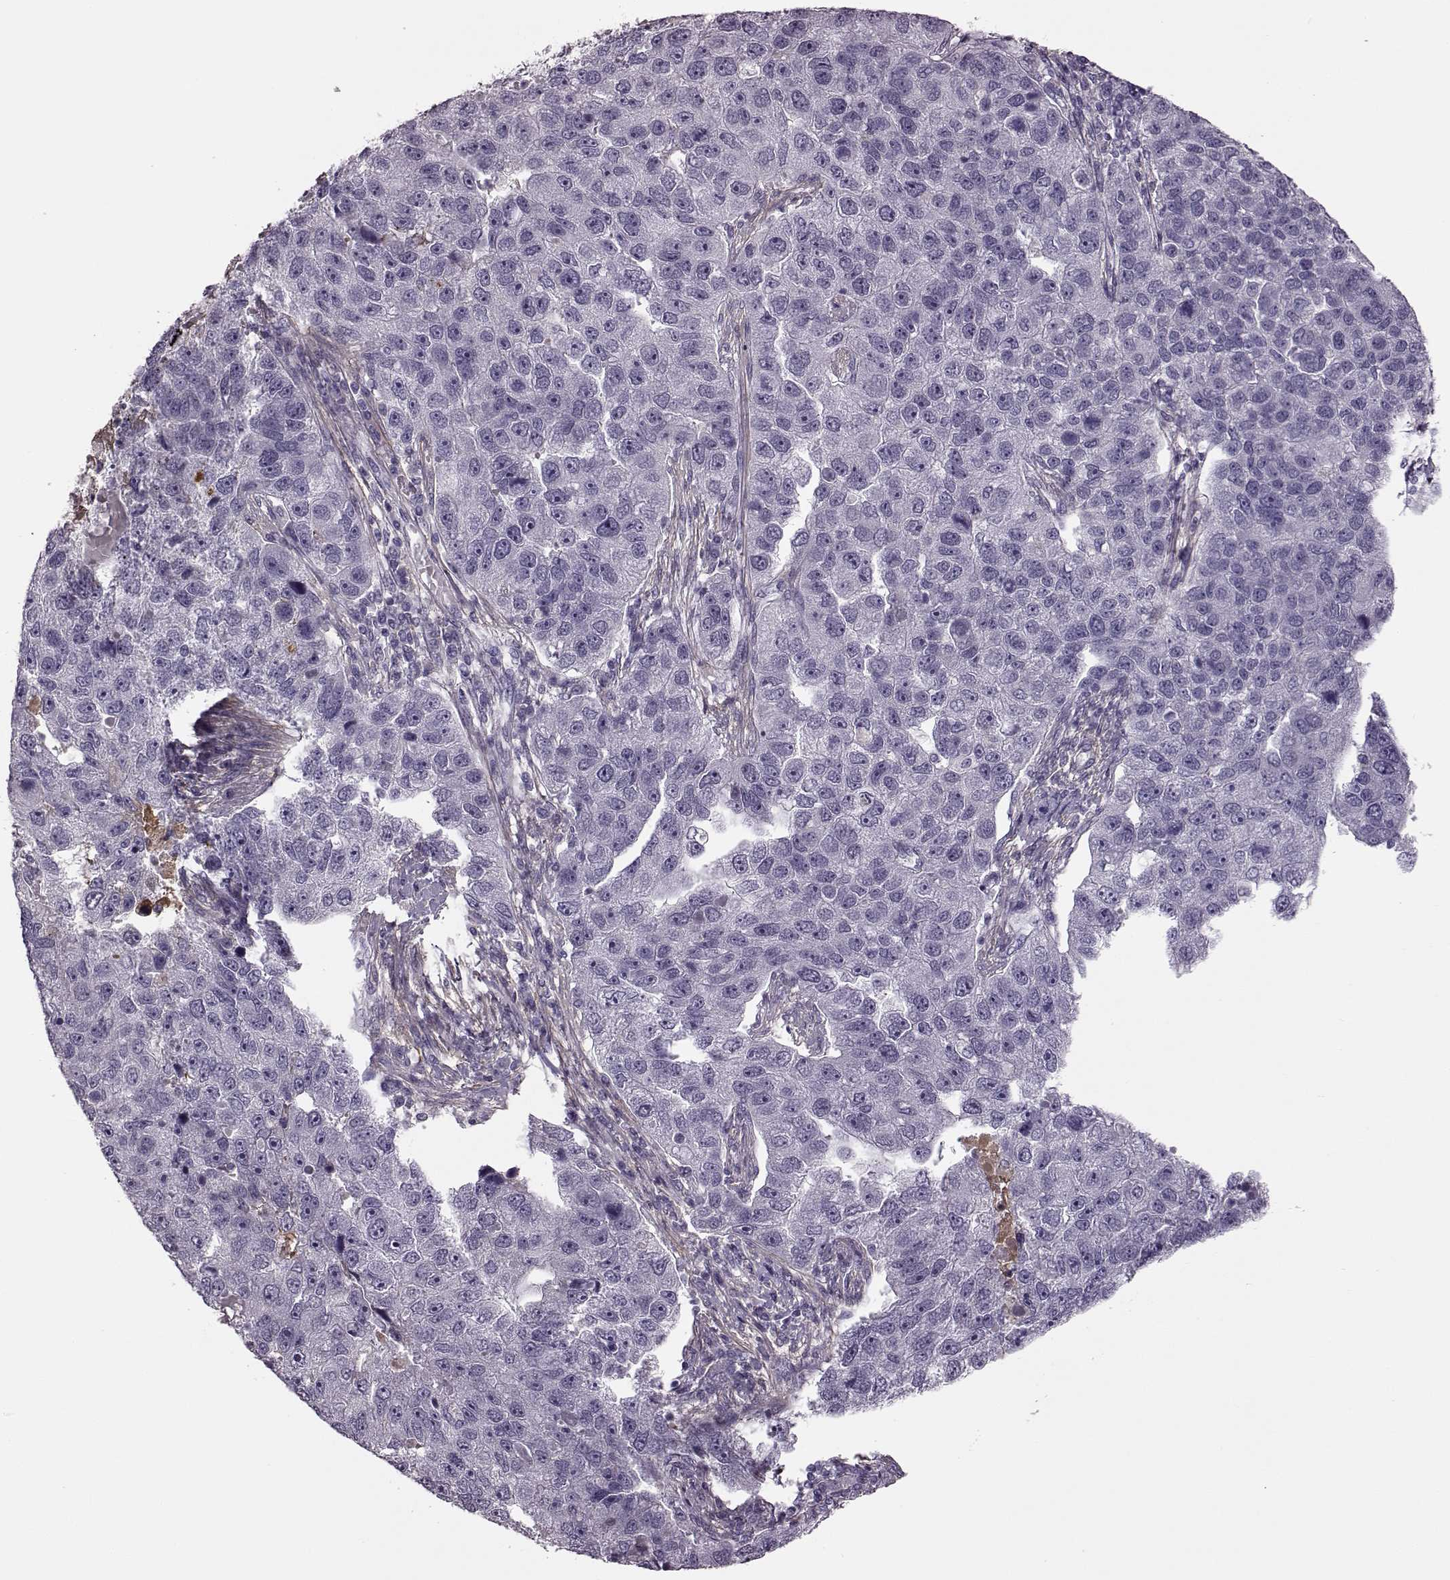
{"staining": {"intensity": "negative", "quantity": "none", "location": "none"}, "tissue": "pancreatic cancer", "cell_type": "Tumor cells", "image_type": "cancer", "snomed": [{"axis": "morphology", "description": "Adenocarcinoma, NOS"}, {"axis": "topography", "description": "Pancreas"}], "caption": "Immunohistochemistry (IHC) image of human adenocarcinoma (pancreatic) stained for a protein (brown), which reveals no staining in tumor cells.", "gene": "TRIM69", "patient": {"sex": "female", "age": 61}}